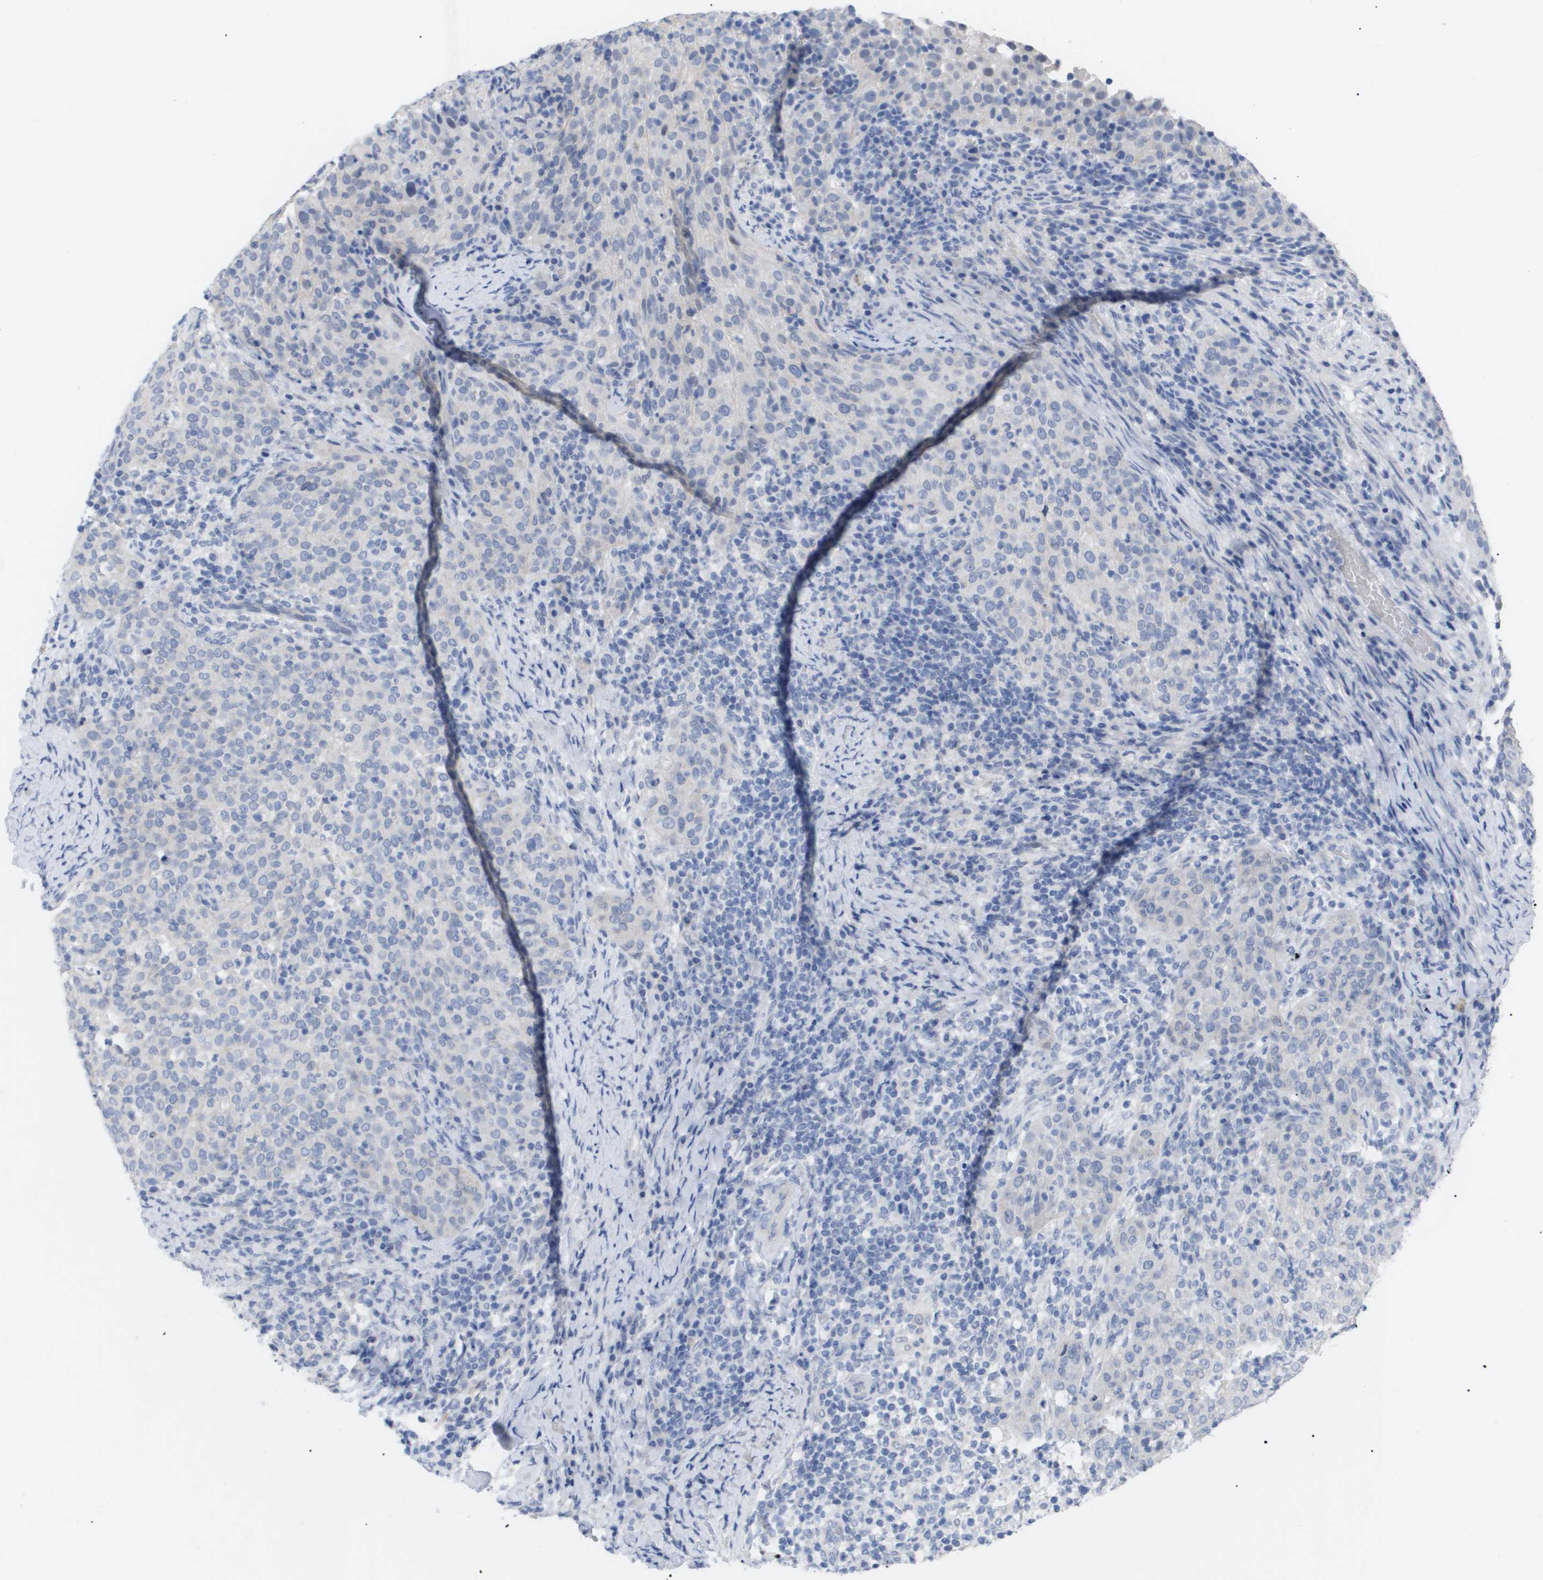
{"staining": {"intensity": "negative", "quantity": "none", "location": "none"}, "tissue": "cervical cancer", "cell_type": "Tumor cells", "image_type": "cancer", "snomed": [{"axis": "morphology", "description": "Squamous cell carcinoma, NOS"}, {"axis": "topography", "description": "Cervix"}], "caption": "High power microscopy micrograph of an immunohistochemistry micrograph of cervical cancer (squamous cell carcinoma), revealing no significant positivity in tumor cells.", "gene": "CAV3", "patient": {"sex": "female", "age": 51}}